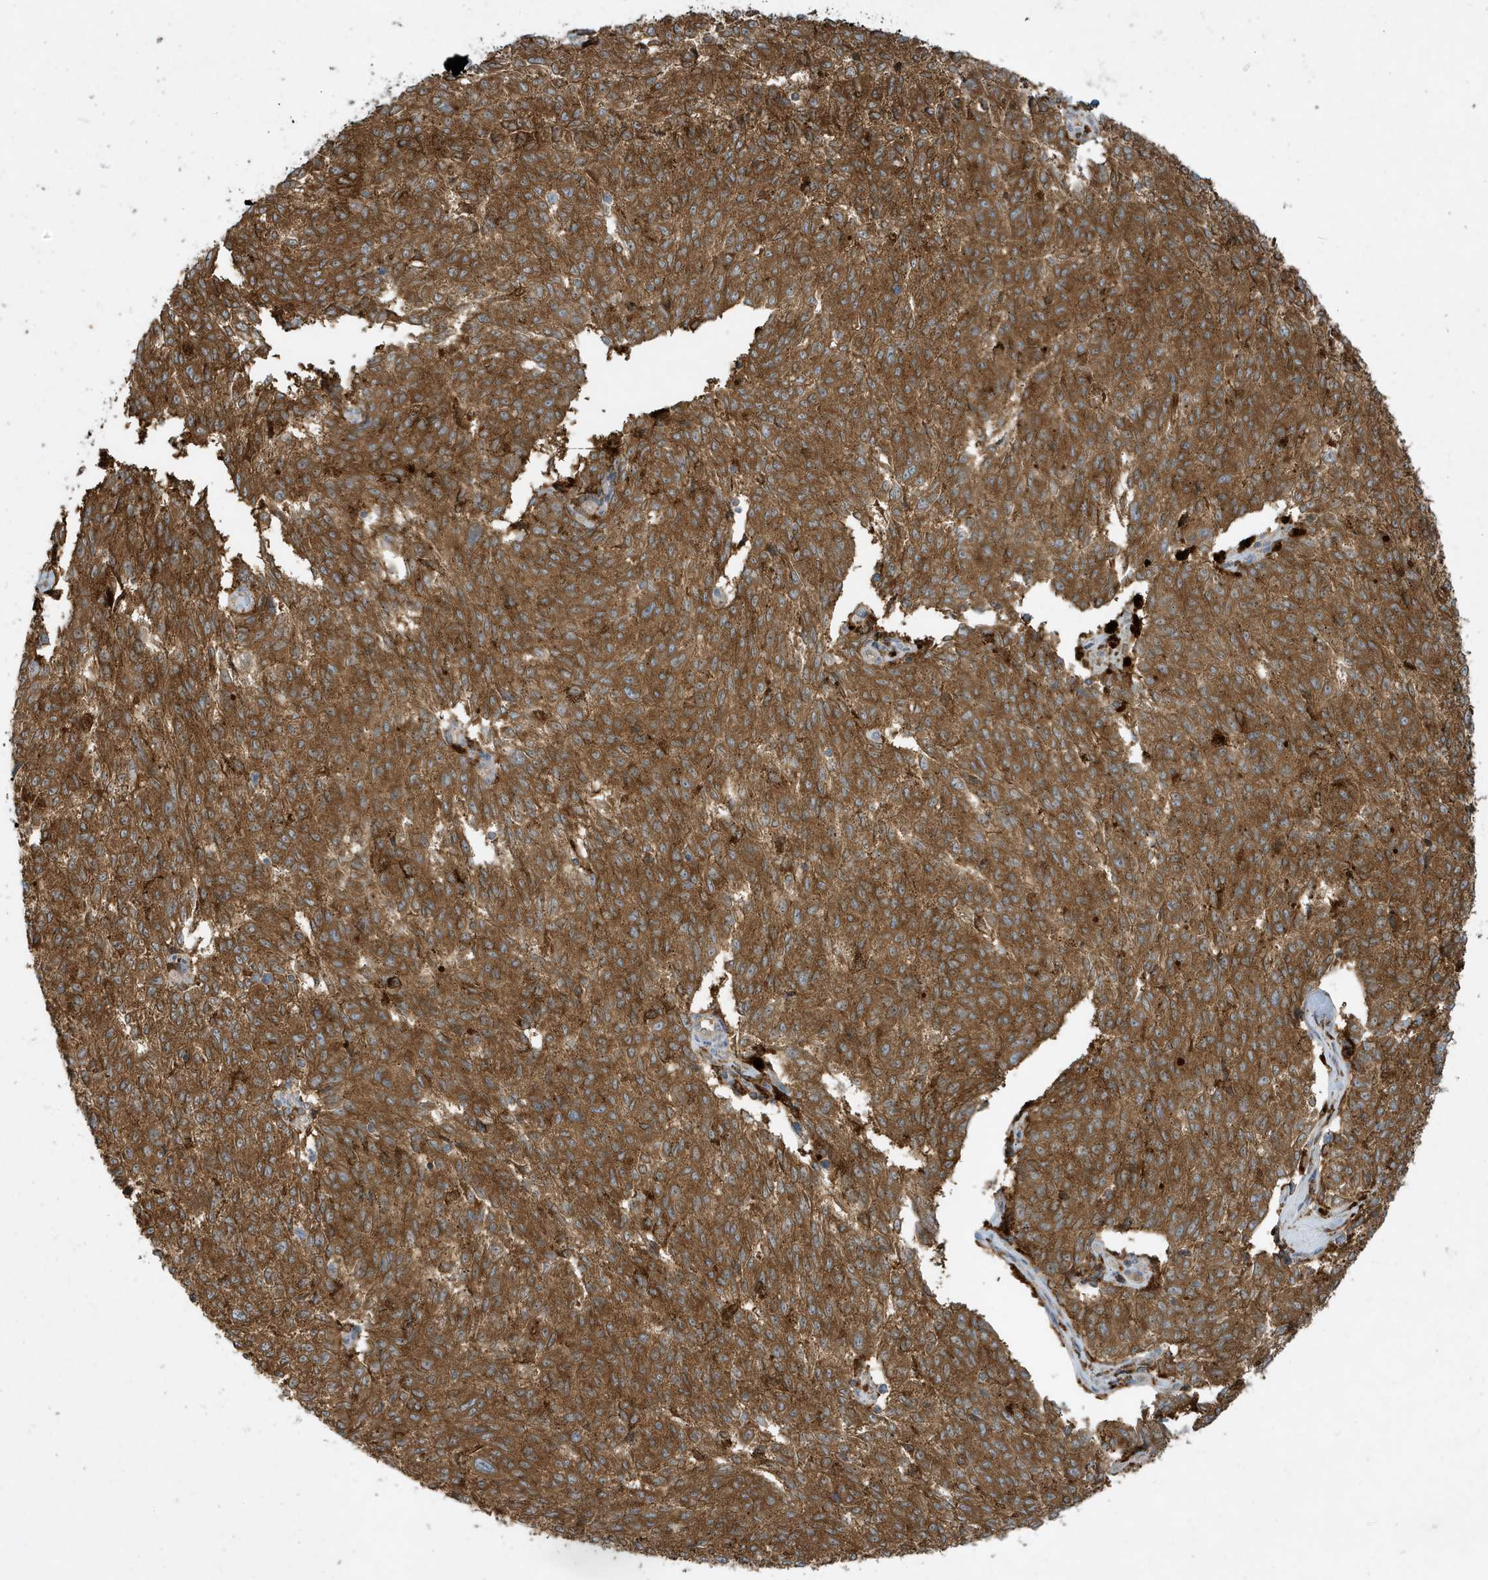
{"staining": {"intensity": "strong", "quantity": ">75%", "location": "cytoplasmic/membranous"}, "tissue": "melanoma", "cell_type": "Tumor cells", "image_type": "cancer", "snomed": [{"axis": "morphology", "description": "Malignant melanoma, NOS"}, {"axis": "topography", "description": "Skin"}], "caption": "Immunohistochemical staining of malignant melanoma reveals high levels of strong cytoplasmic/membranous positivity in about >75% of tumor cells.", "gene": "ABTB1", "patient": {"sex": "female", "age": 72}}